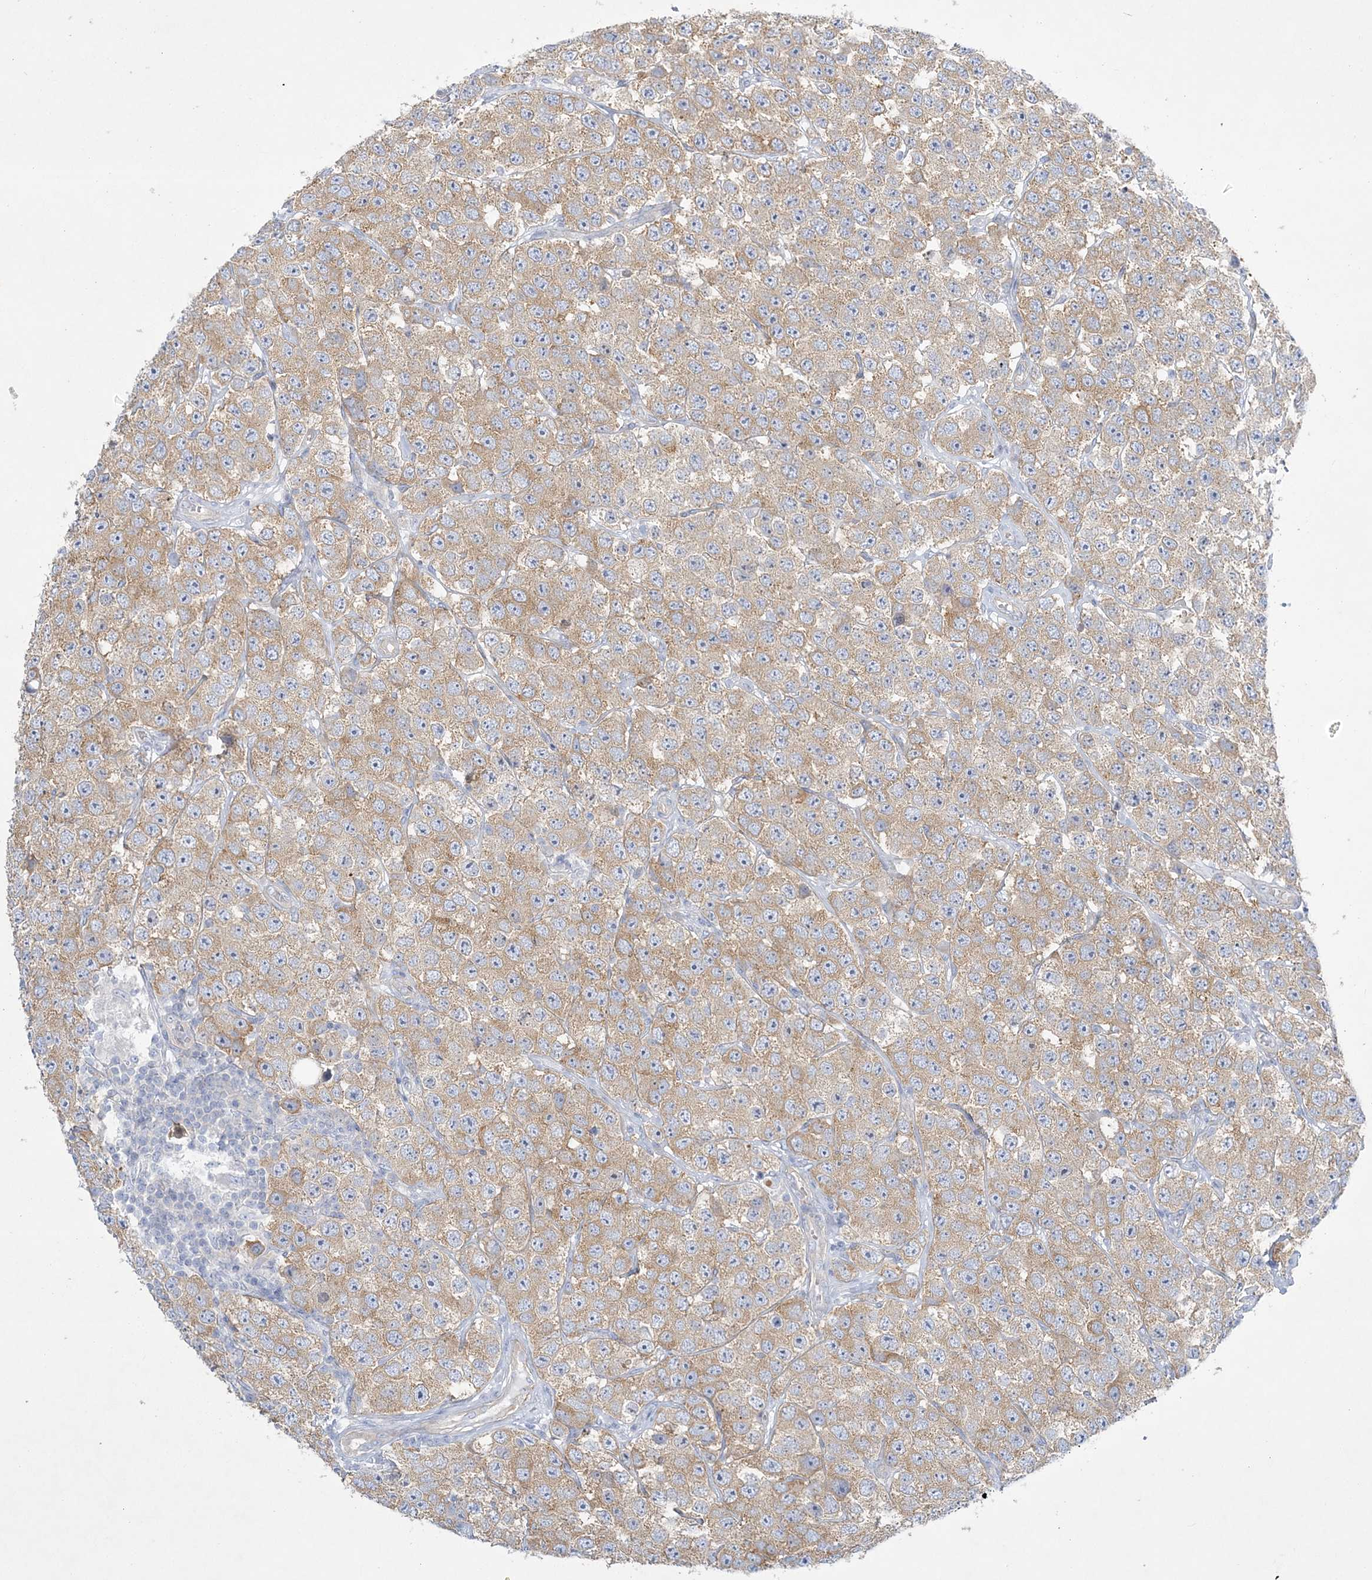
{"staining": {"intensity": "moderate", "quantity": ">75%", "location": "cytoplasmic/membranous"}, "tissue": "testis cancer", "cell_type": "Tumor cells", "image_type": "cancer", "snomed": [{"axis": "morphology", "description": "Seminoma, NOS"}, {"axis": "topography", "description": "Testis"}], "caption": "Protein staining displays moderate cytoplasmic/membranous positivity in about >75% of tumor cells in testis cancer.", "gene": "FARSB", "patient": {"sex": "male", "age": 28}}